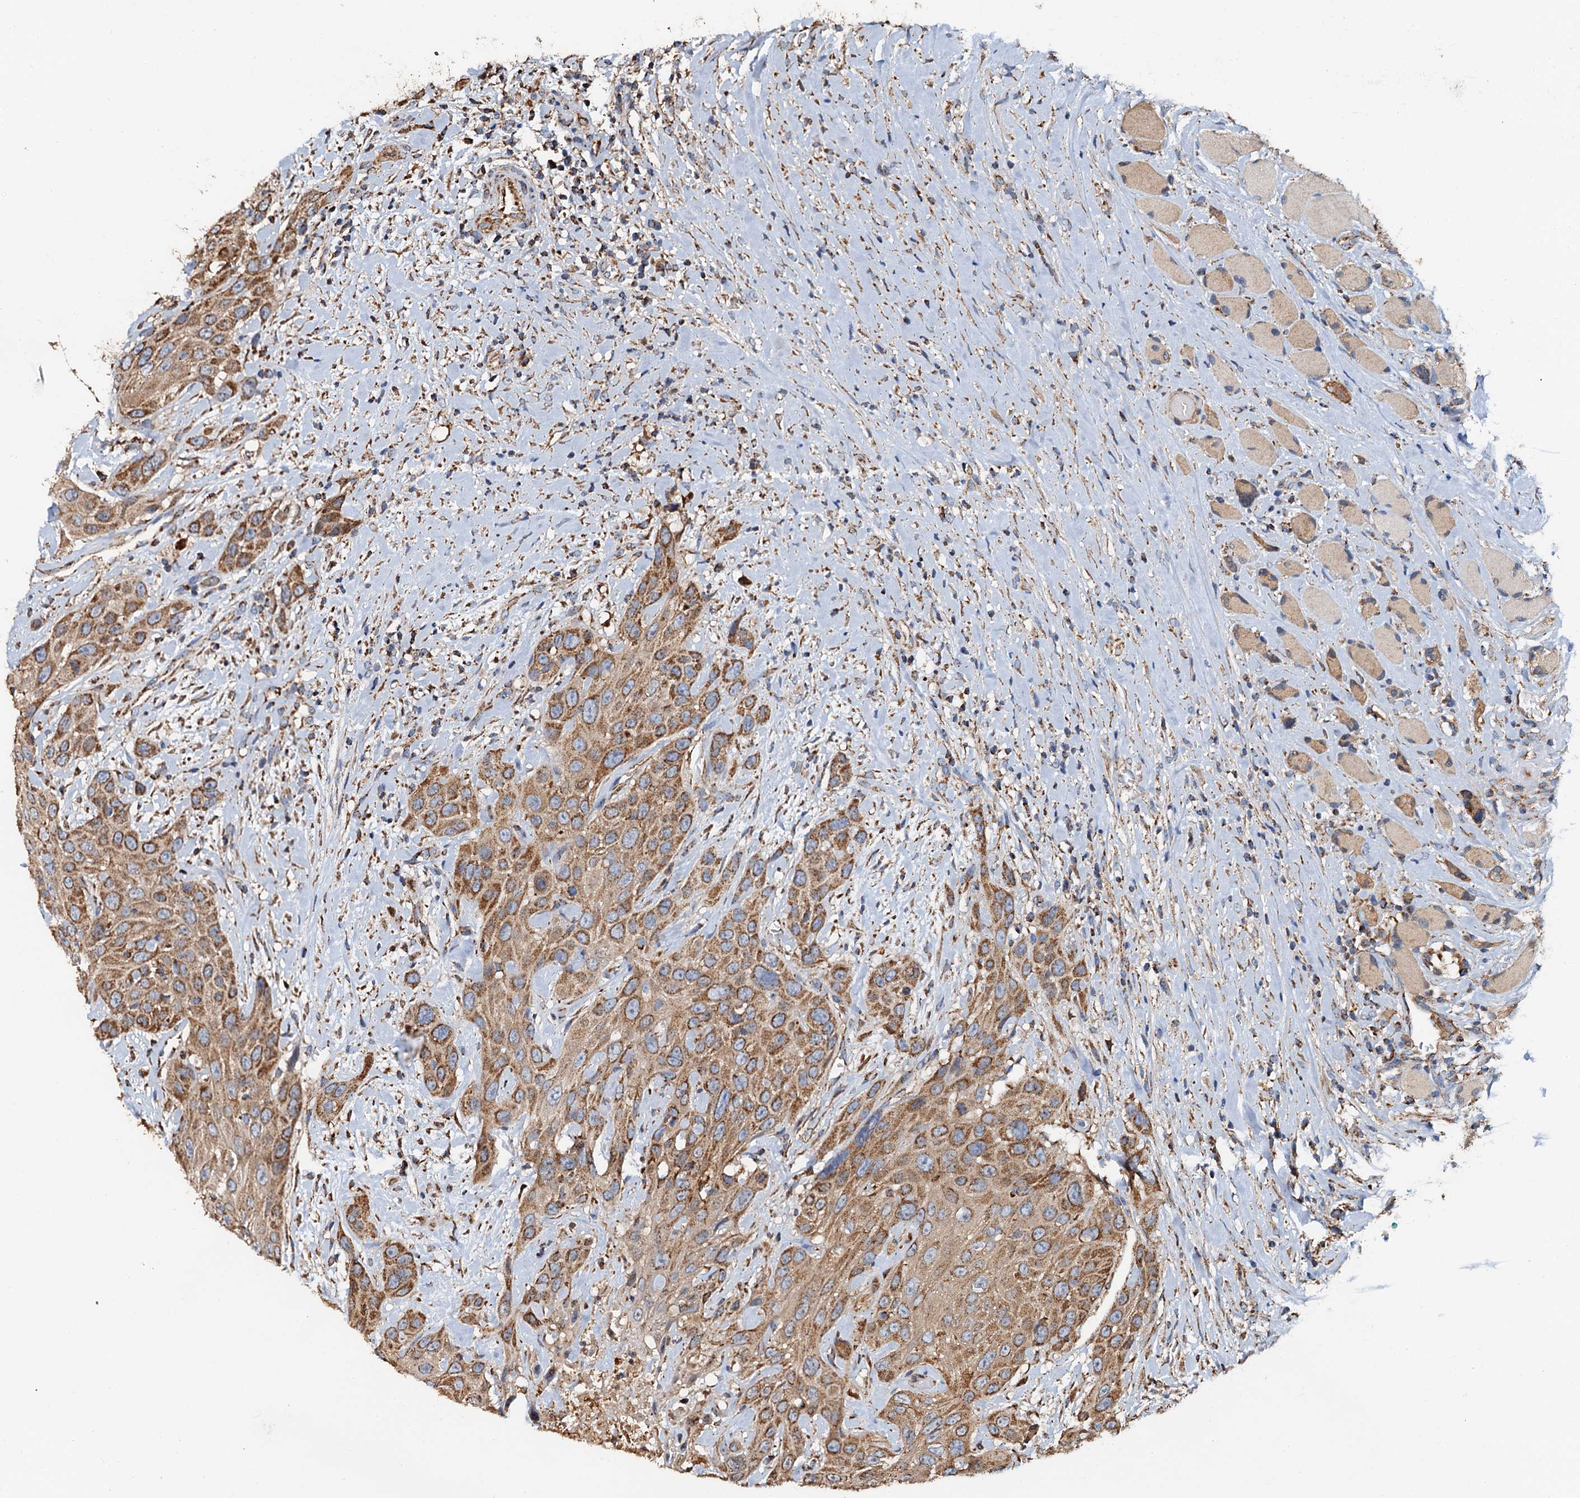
{"staining": {"intensity": "moderate", "quantity": ">75%", "location": "cytoplasmic/membranous"}, "tissue": "head and neck cancer", "cell_type": "Tumor cells", "image_type": "cancer", "snomed": [{"axis": "morphology", "description": "Squamous cell carcinoma, NOS"}, {"axis": "topography", "description": "Head-Neck"}], "caption": "Head and neck squamous cell carcinoma was stained to show a protein in brown. There is medium levels of moderate cytoplasmic/membranous expression in about >75% of tumor cells.", "gene": "AAGAB", "patient": {"sex": "male", "age": 81}}